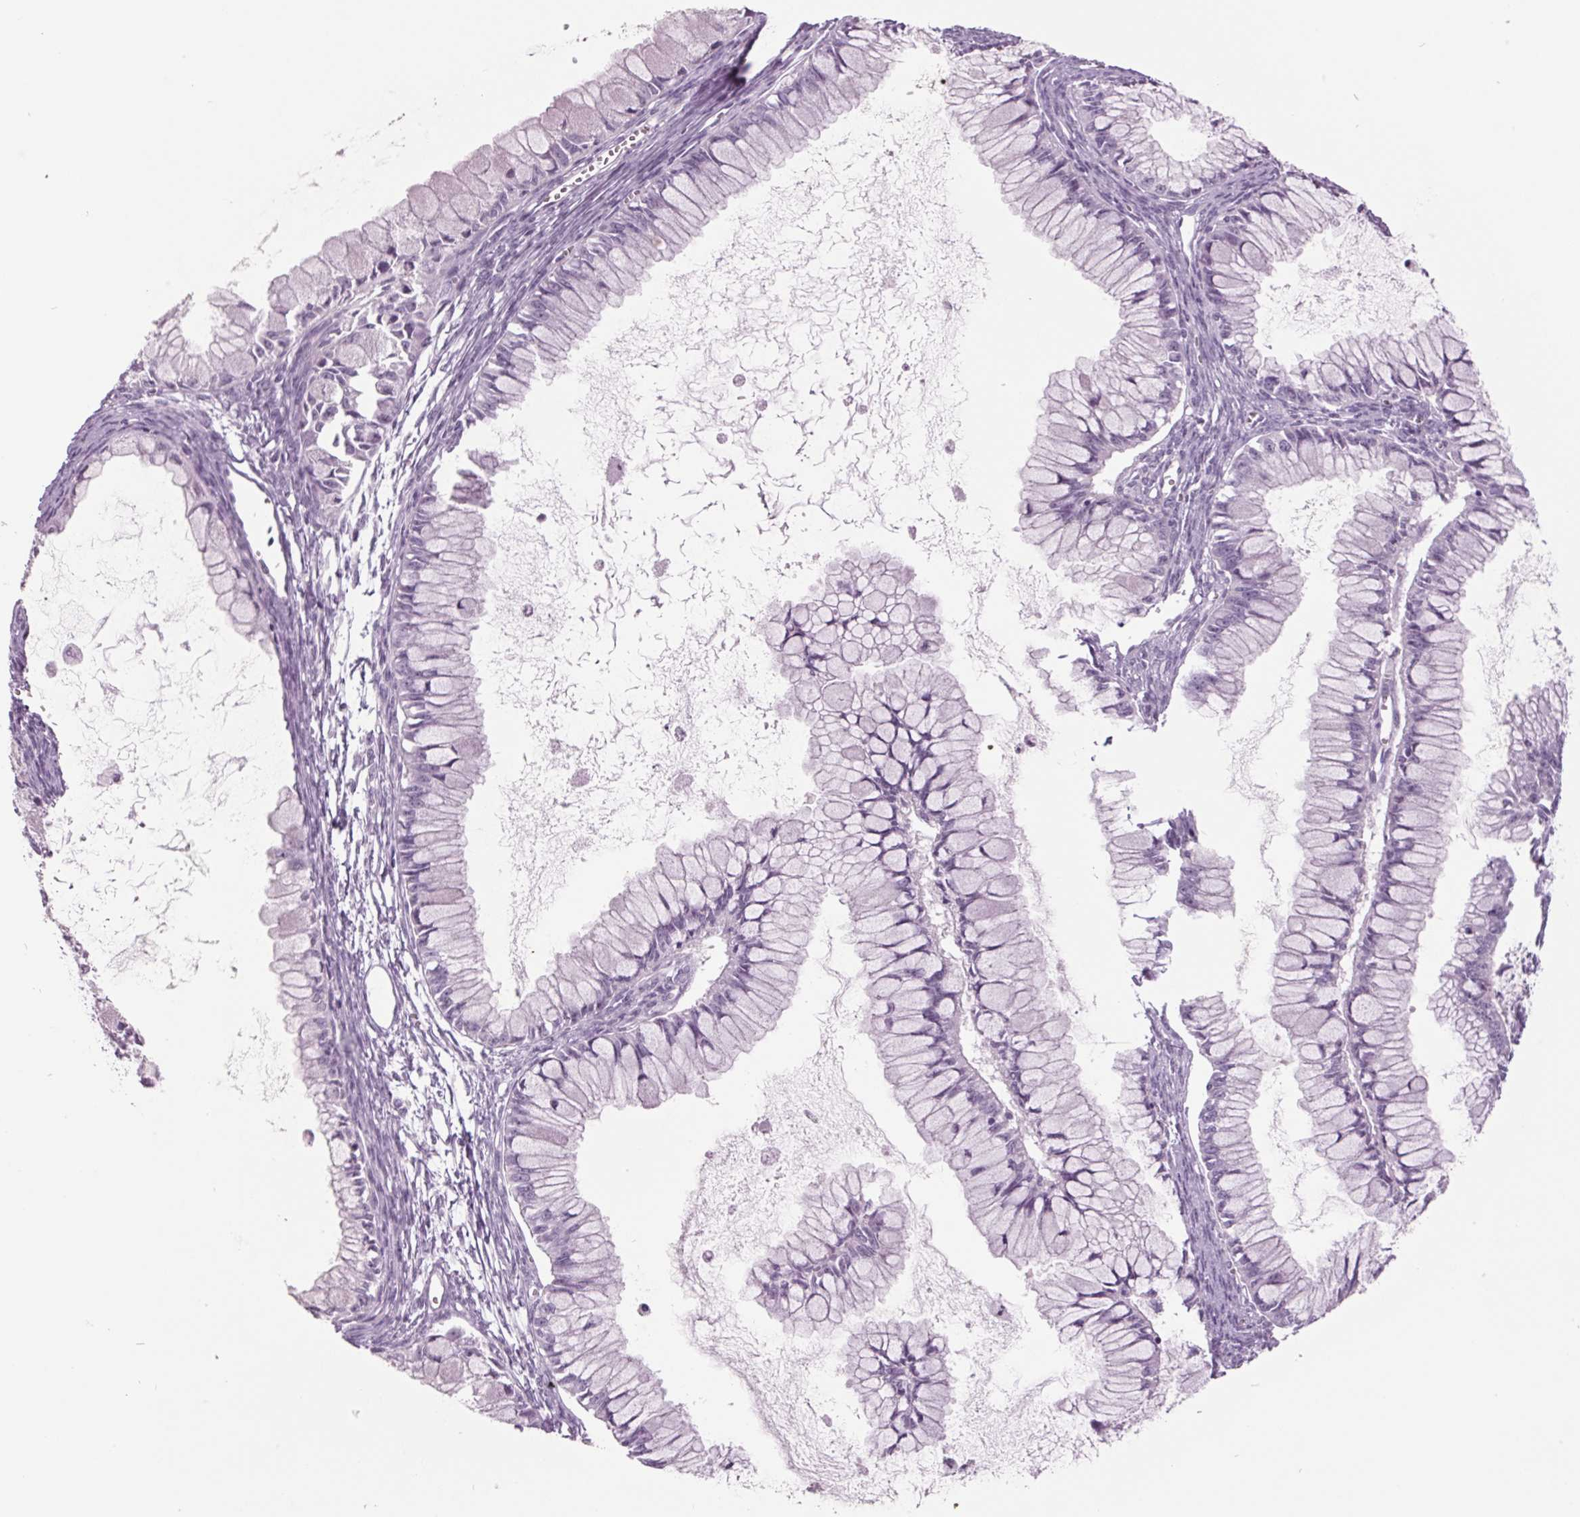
{"staining": {"intensity": "negative", "quantity": "none", "location": "none"}, "tissue": "ovarian cancer", "cell_type": "Tumor cells", "image_type": "cancer", "snomed": [{"axis": "morphology", "description": "Cystadenocarcinoma, mucinous, NOS"}, {"axis": "topography", "description": "Ovary"}], "caption": "This histopathology image is of ovarian cancer (mucinous cystadenocarcinoma) stained with IHC to label a protein in brown with the nuclei are counter-stained blue. There is no positivity in tumor cells. The staining was performed using DAB (3,3'-diaminobenzidine) to visualize the protein expression in brown, while the nuclei were stained in blue with hematoxylin (Magnification: 20x).", "gene": "ODAD2", "patient": {"sex": "female", "age": 34}}